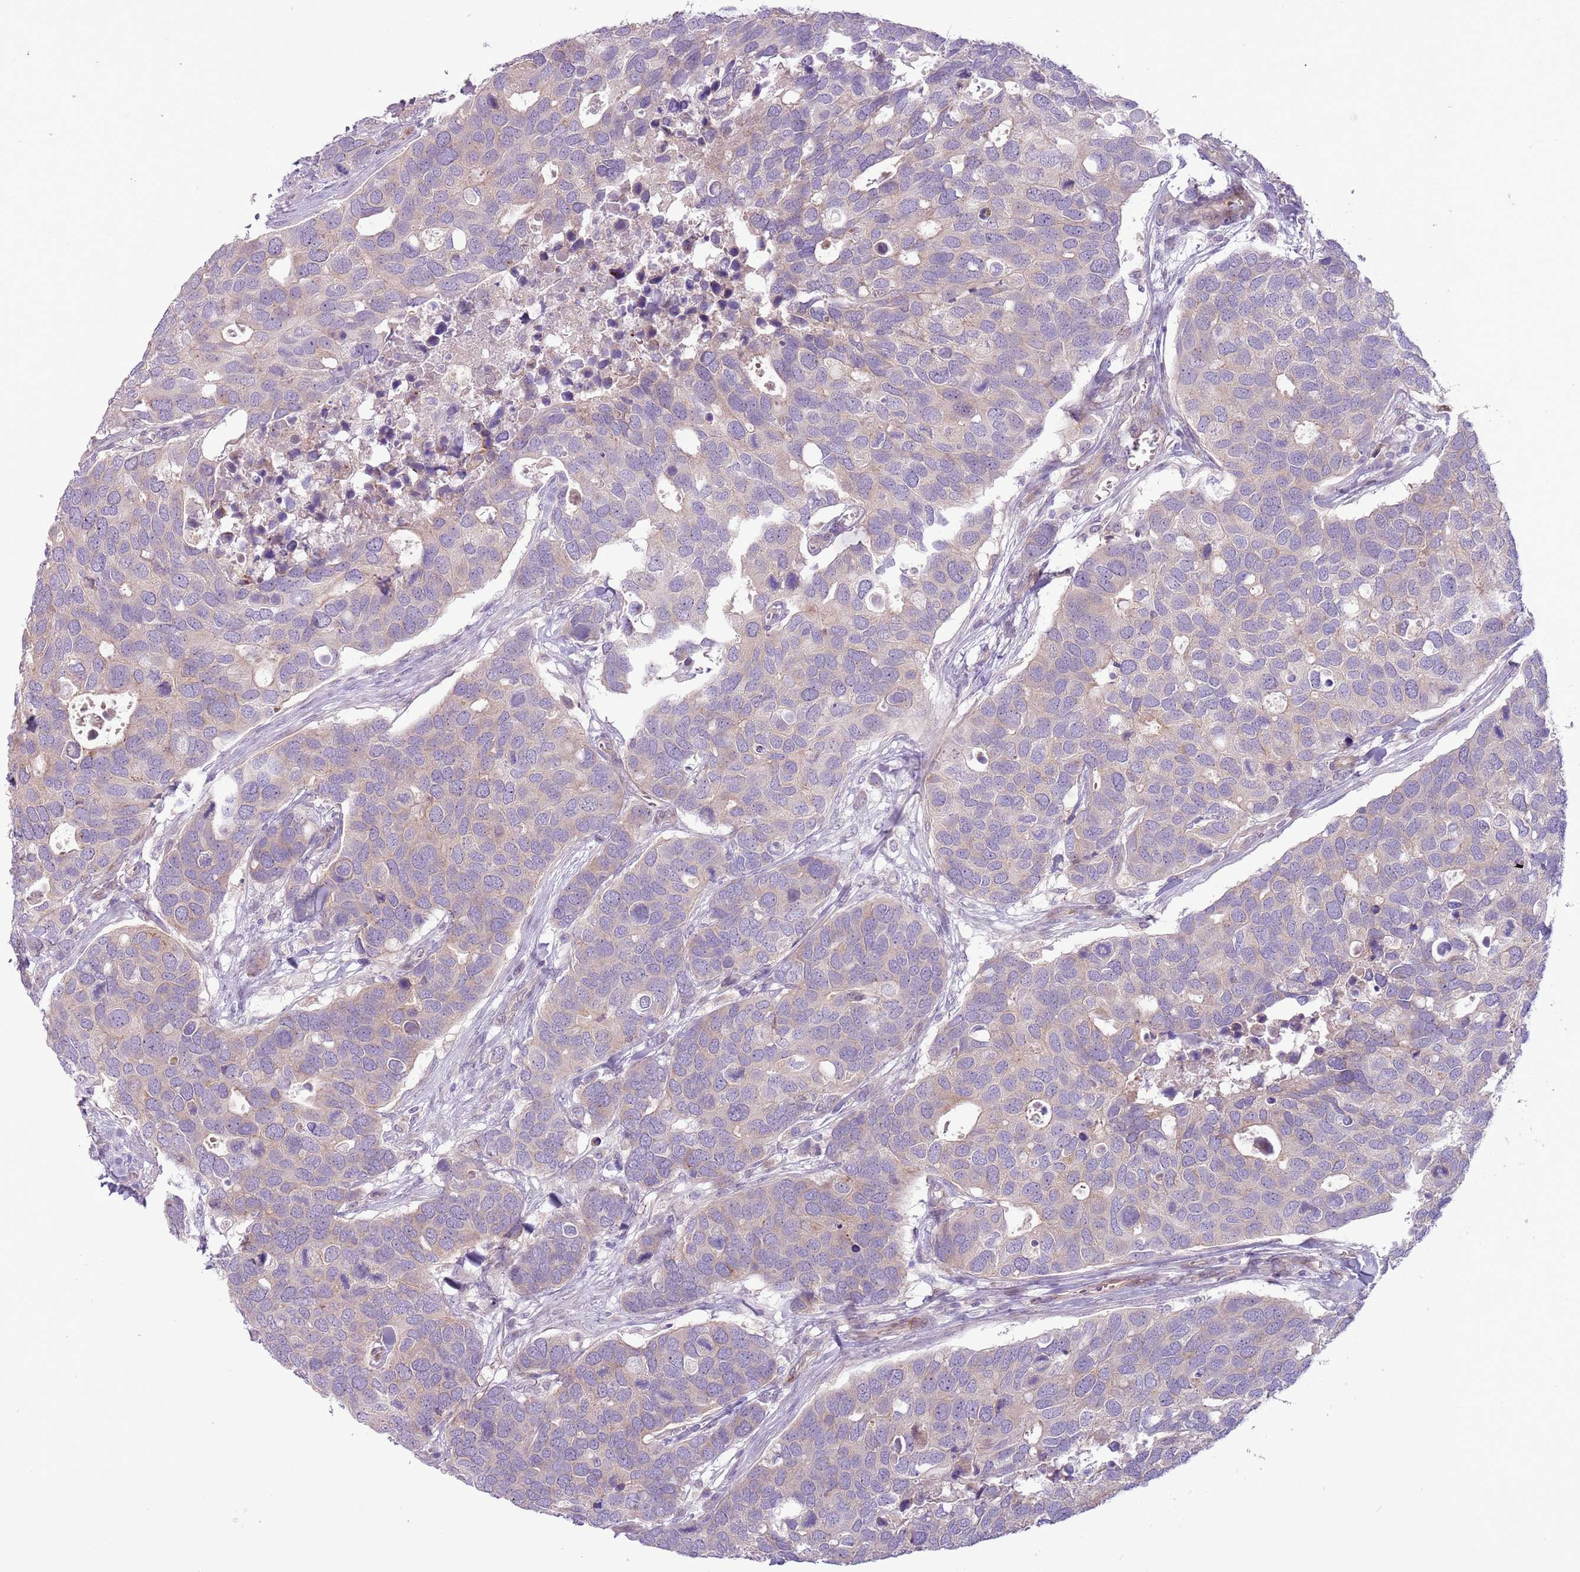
{"staining": {"intensity": "weak", "quantity": "<25%", "location": "cytoplasmic/membranous"}, "tissue": "breast cancer", "cell_type": "Tumor cells", "image_type": "cancer", "snomed": [{"axis": "morphology", "description": "Duct carcinoma"}, {"axis": "topography", "description": "Breast"}], "caption": "DAB immunohistochemical staining of human breast cancer (invasive ductal carcinoma) shows no significant positivity in tumor cells.", "gene": "MRO", "patient": {"sex": "female", "age": 83}}